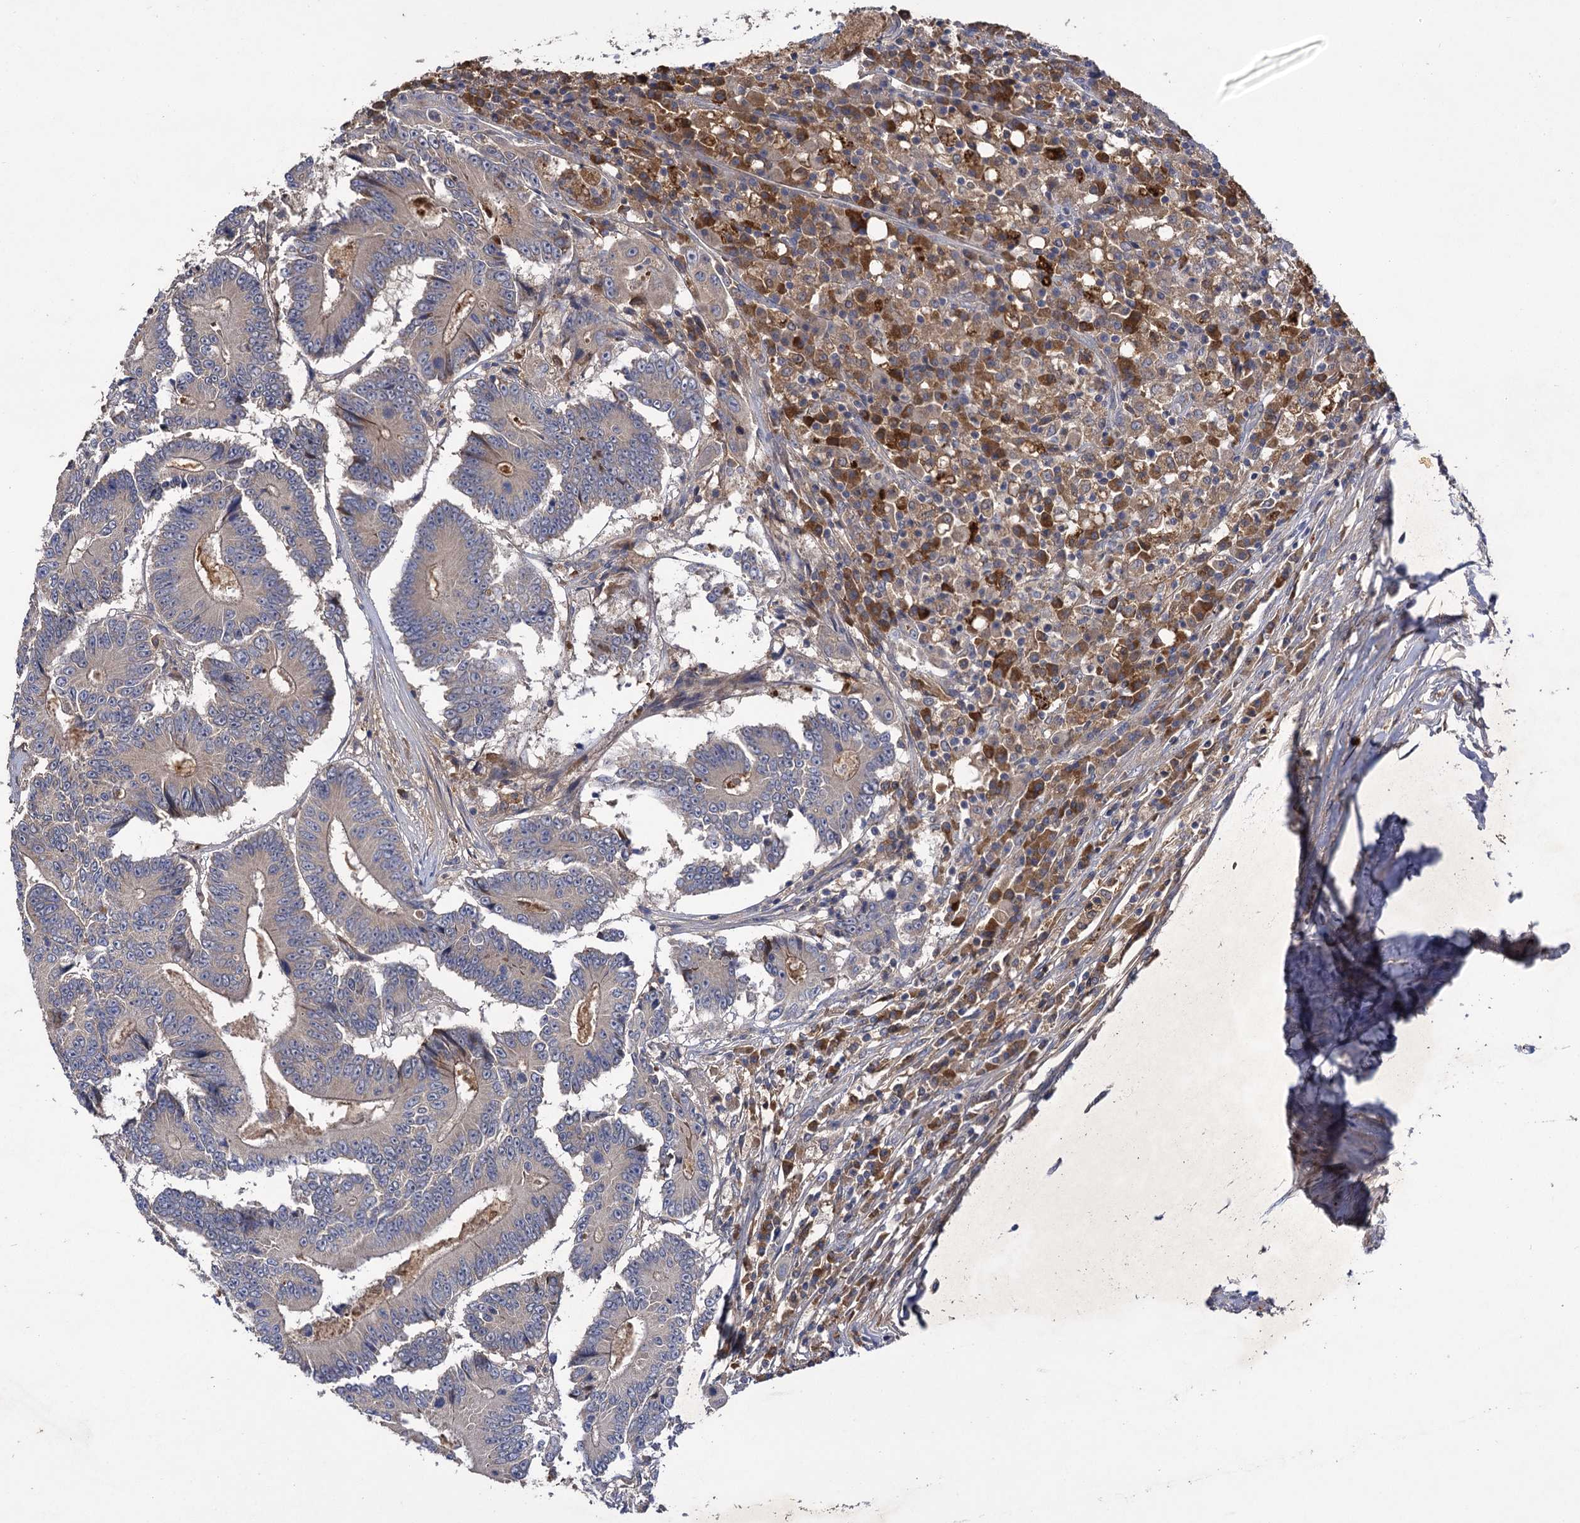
{"staining": {"intensity": "weak", "quantity": "<25%", "location": "cytoplasmic/membranous"}, "tissue": "colorectal cancer", "cell_type": "Tumor cells", "image_type": "cancer", "snomed": [{"axis": "morphology", "description": "Adenocarcinoma, NOS"}, {"axis": "topography", "description": "Colon"}], "caption": "A histopathology image of colorectal adenocarcinoma stained for a protein demonstrates no brown staining in tumor cells.", "gene": "USP50", "patient": {"sex": "male", "age": 83}}